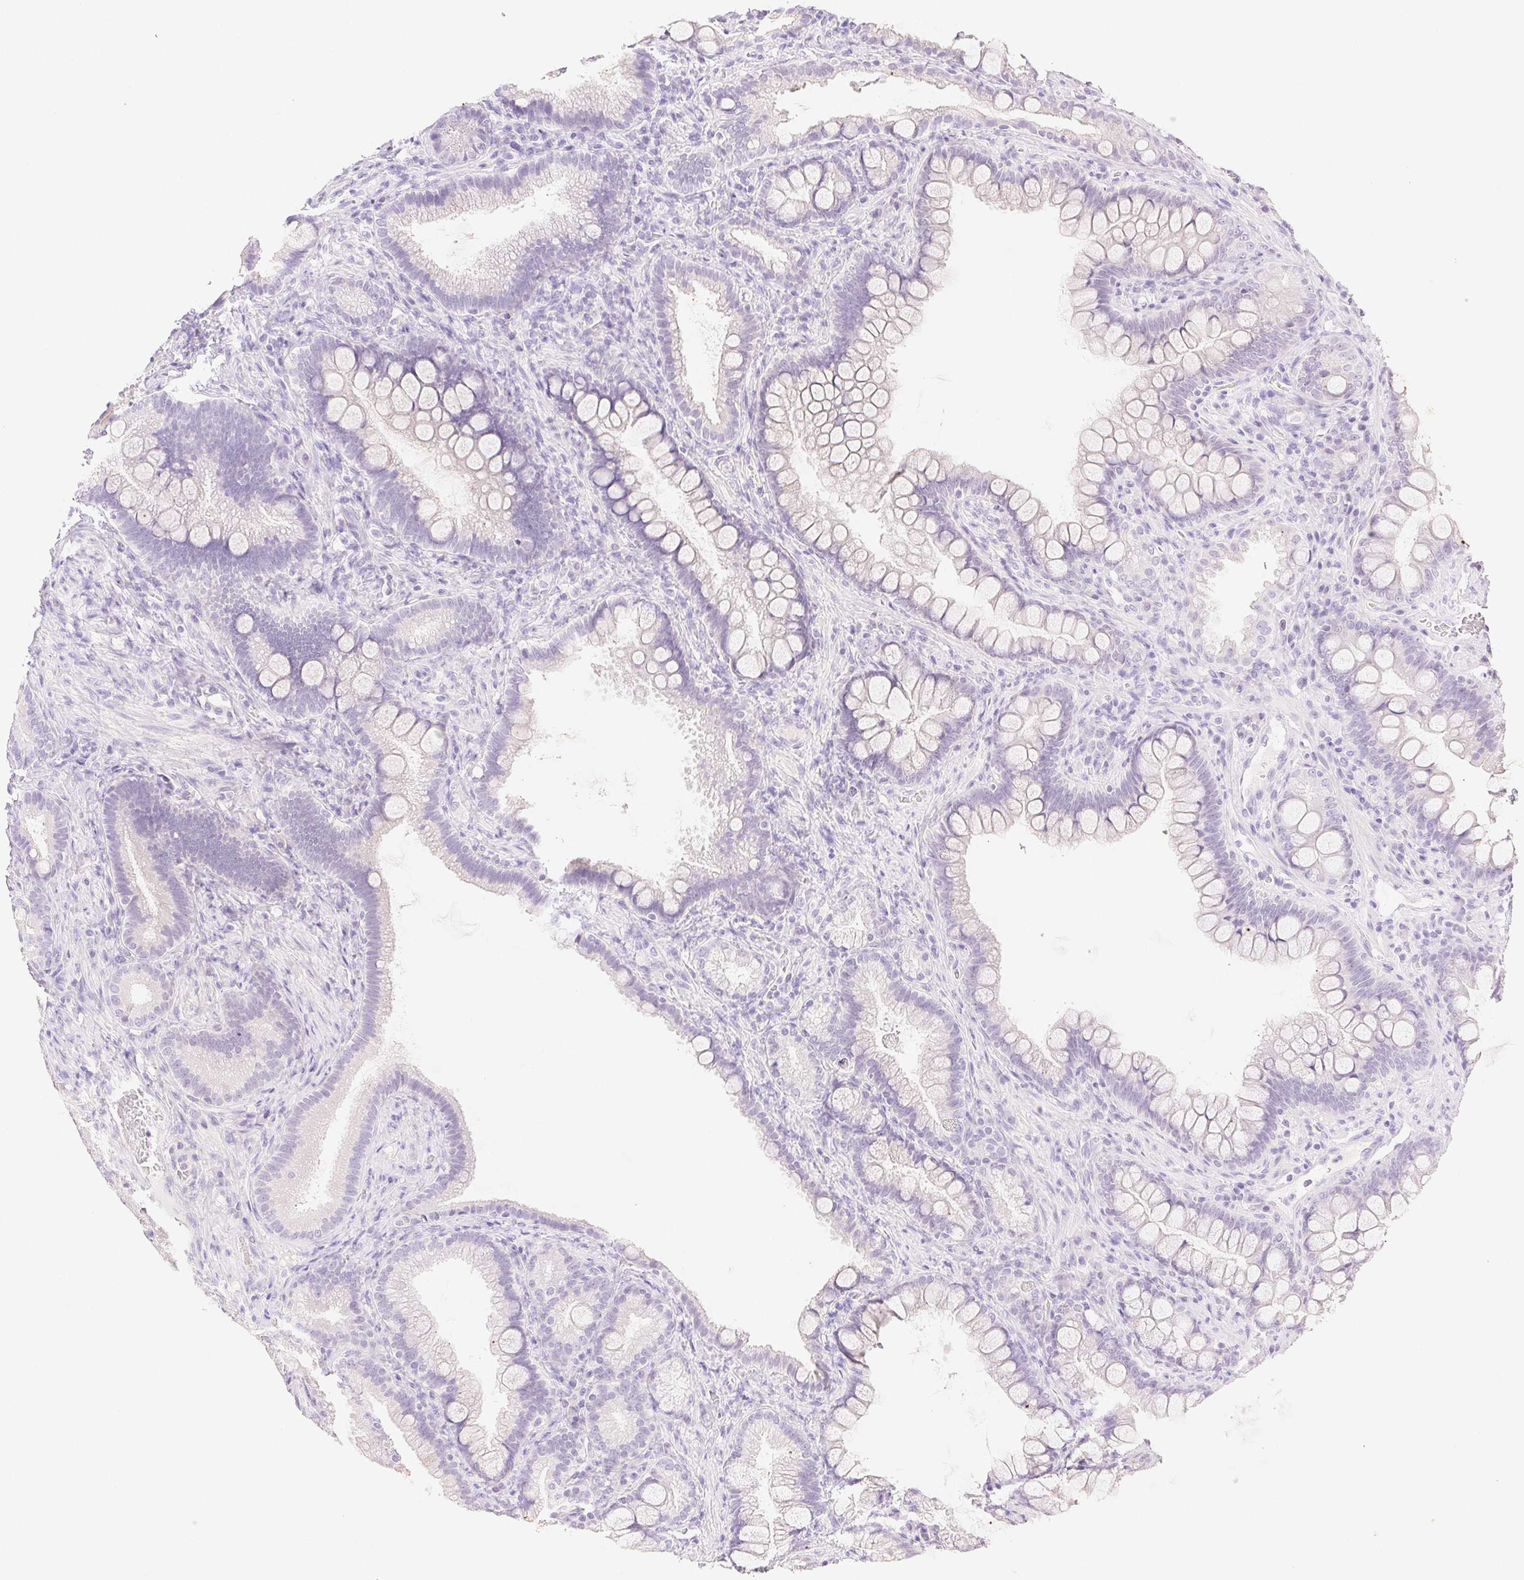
{"staining": {"intensity": "negative", "quantity": "none", "location": "none"}, "tissue": "duodenum", "cell_type": "Glandular cells", "image_type": "normal", "snomed": [{"axis": "morphology", "description": "Normal tissue, NOS"}, {"axis": "topography", "description": "Pancreas"}, {"axis": "topography", "description": "Duodenum"}], "caption": "DAB immunohistochemical staining of normal human duodenum reveals no significant expression in glandular cells.", "gene": "SPACA4", "patient": {"sex": "male", "age": 59}}